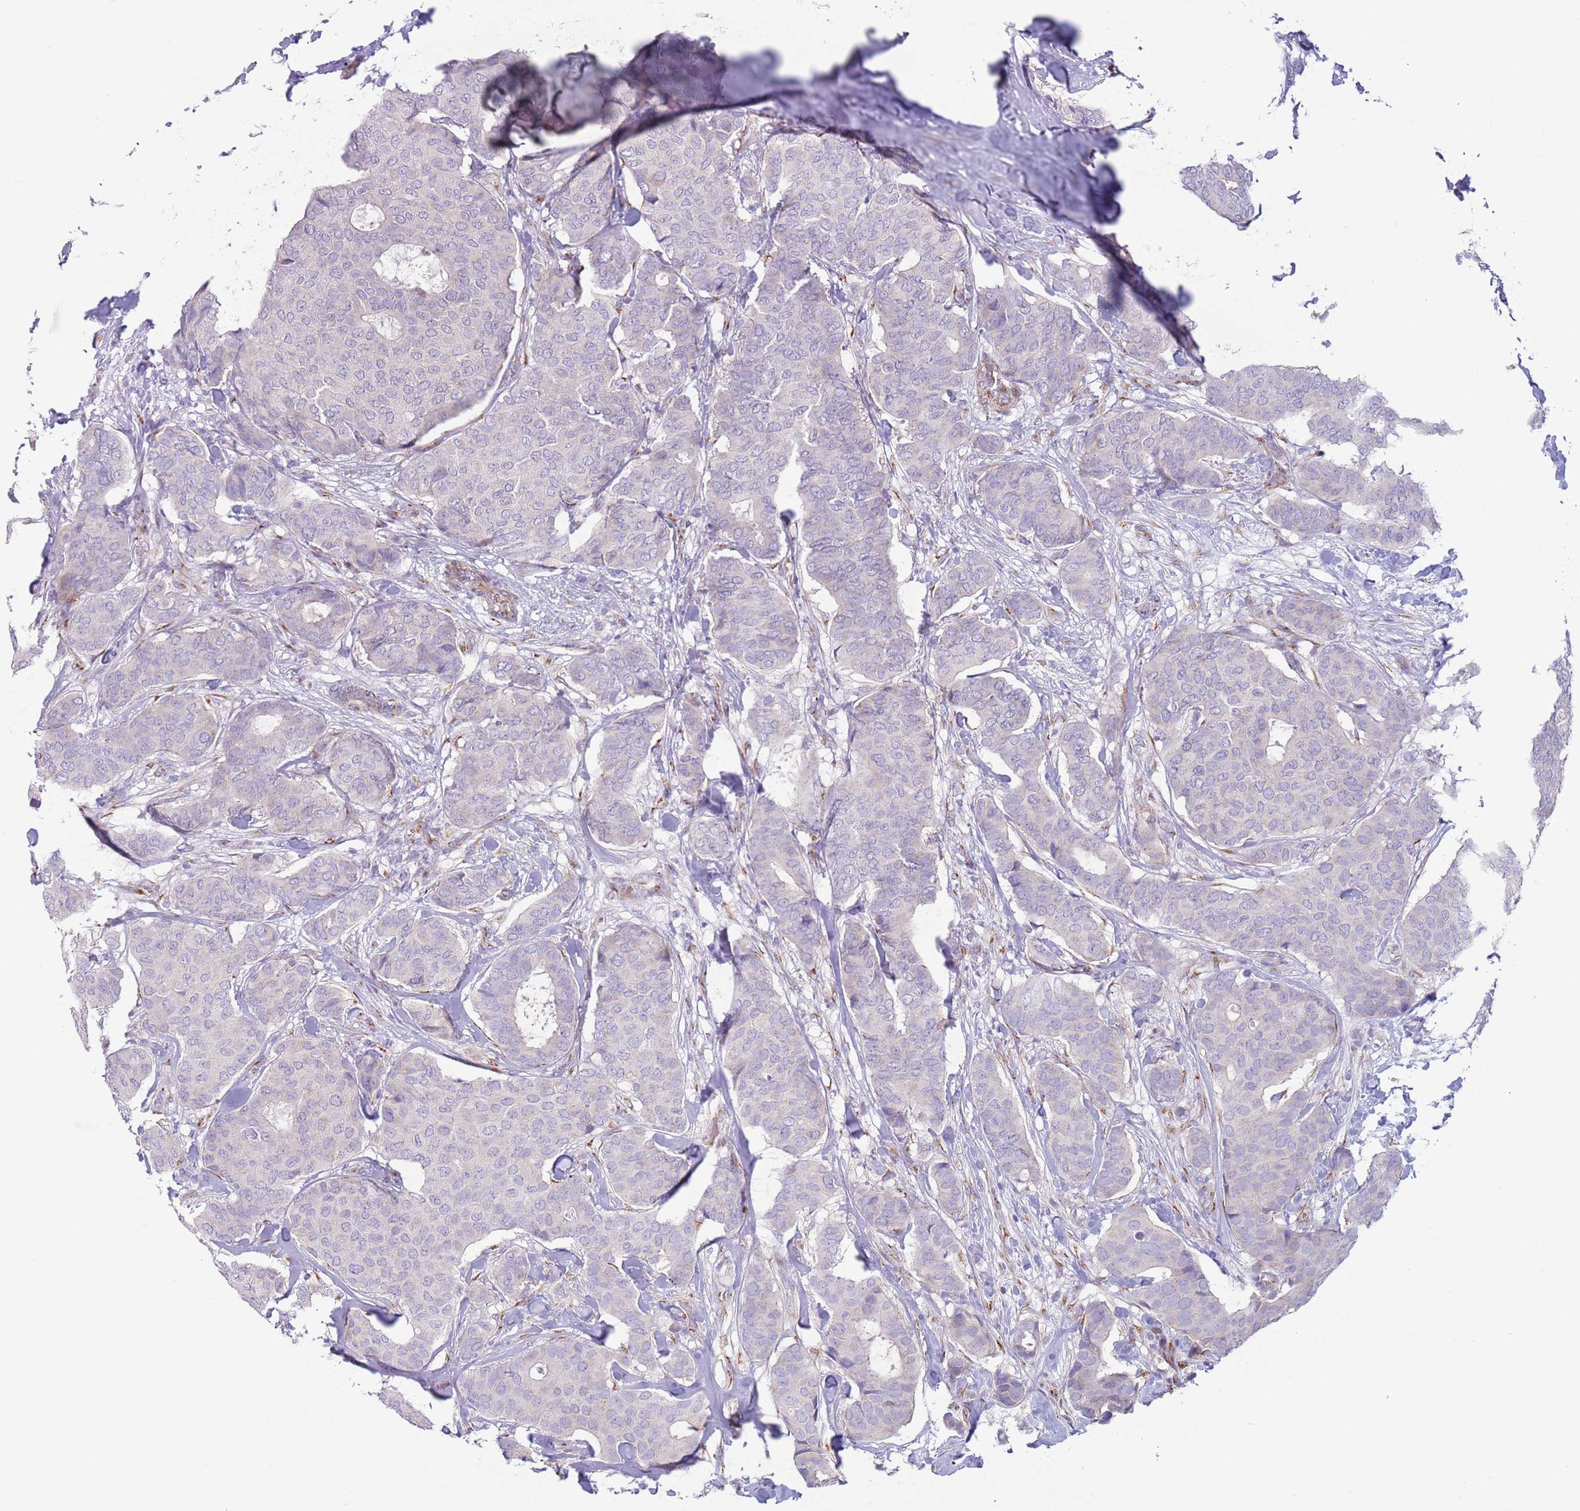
{"staining": {"intensity": "negative", "quantity": "none", "location": "none"}, "tissue": "breast cancer", "cell_type": "Tumor cells", "image_type": "cancer", "snomed": [{"axis": "morphology", "description": "Duct carcinoma"}, {"axis": "topography", "description": "Breast"}], "caption": "The photomicrograph displays no significant positivity in tumor cells of breast infiltrating ductal carcinoma.", "gene": "C20orf96", "patient": {"sex": "female", "age": 75}}